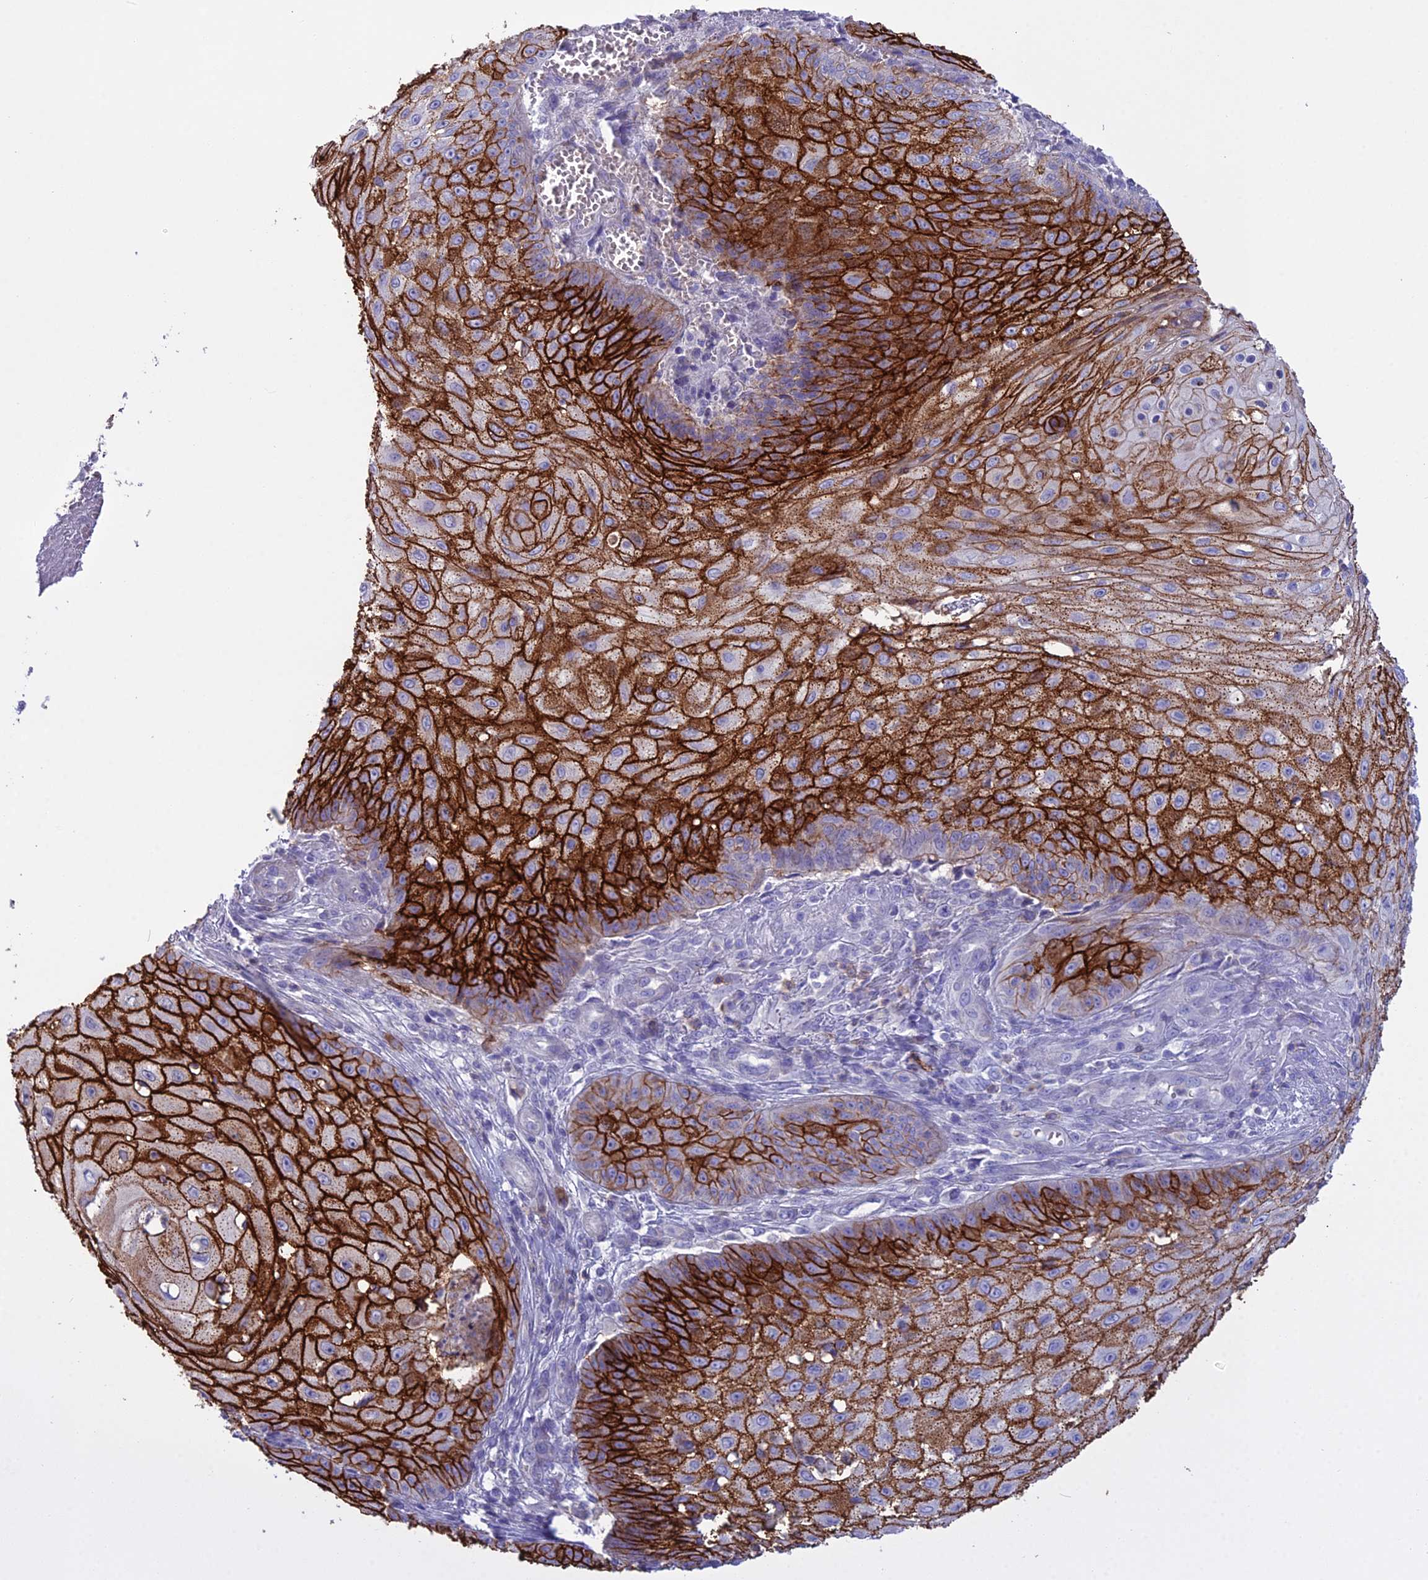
{"staining": {"intensity": "strong", "quantity": ">75%", "location": "cytoplasmic/membranous"}, "tissue": "skin cancer", "cell_type": "Tumor cells", "image_type": "cancer", "snomed": [{"axis": "morphology", "description": "Squamous cell carcinoma, NOS"}, {"axis": "topography", "description": "Skin"}], "caption": "This is an image of immunohistochemistry staining of squamous cell carcinoma (skin), which shows strong expression in the cytoplasmic/membranous of tumor cells.", "gene": "OR1Q1", "patient": {"sex": "male", "age": 70}}